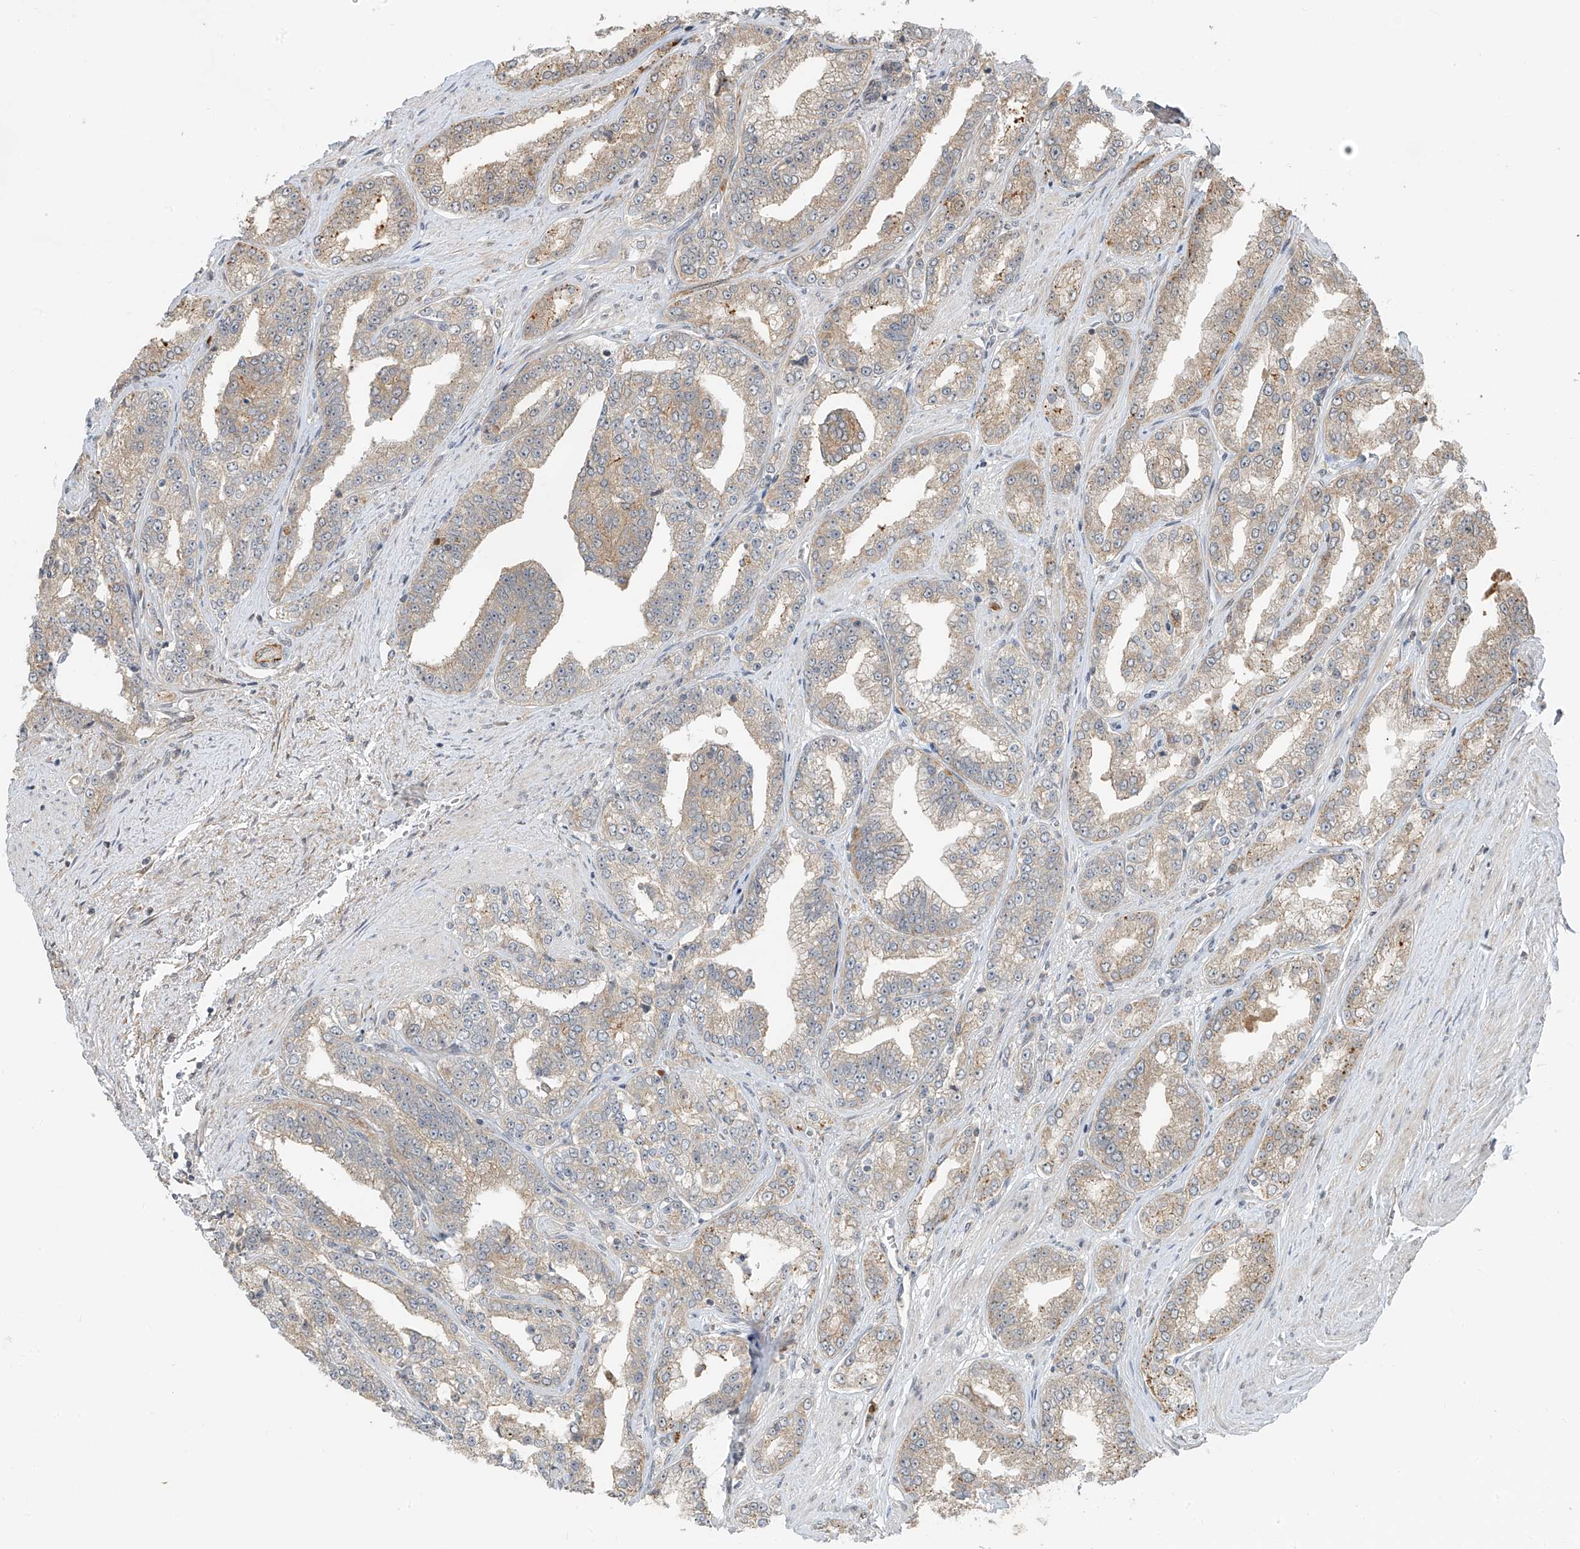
{"staining": {"intensity": "weak", "quantity": "25%-75%", "location": "cytoplasmic/membranous"}, "tissue": "prostate cancer", "cell_type": "Tumor cells", "image_type": "cancer", "snomed": [{"axis": "morphology", "description": "Adenocarcinoma, High grade"}, {"axis": "topography", "description": "Prostate"}], "caption": "This micrograph reveals immunohistochemistry staining of human prostate high-grade adenocarcinoma, with low weak cytoplasmic/membranous positivity in approximately 25%-75% of tumor cells.", "gene": "PDE11A", "patient": {"sex": "male", "age": 71}}